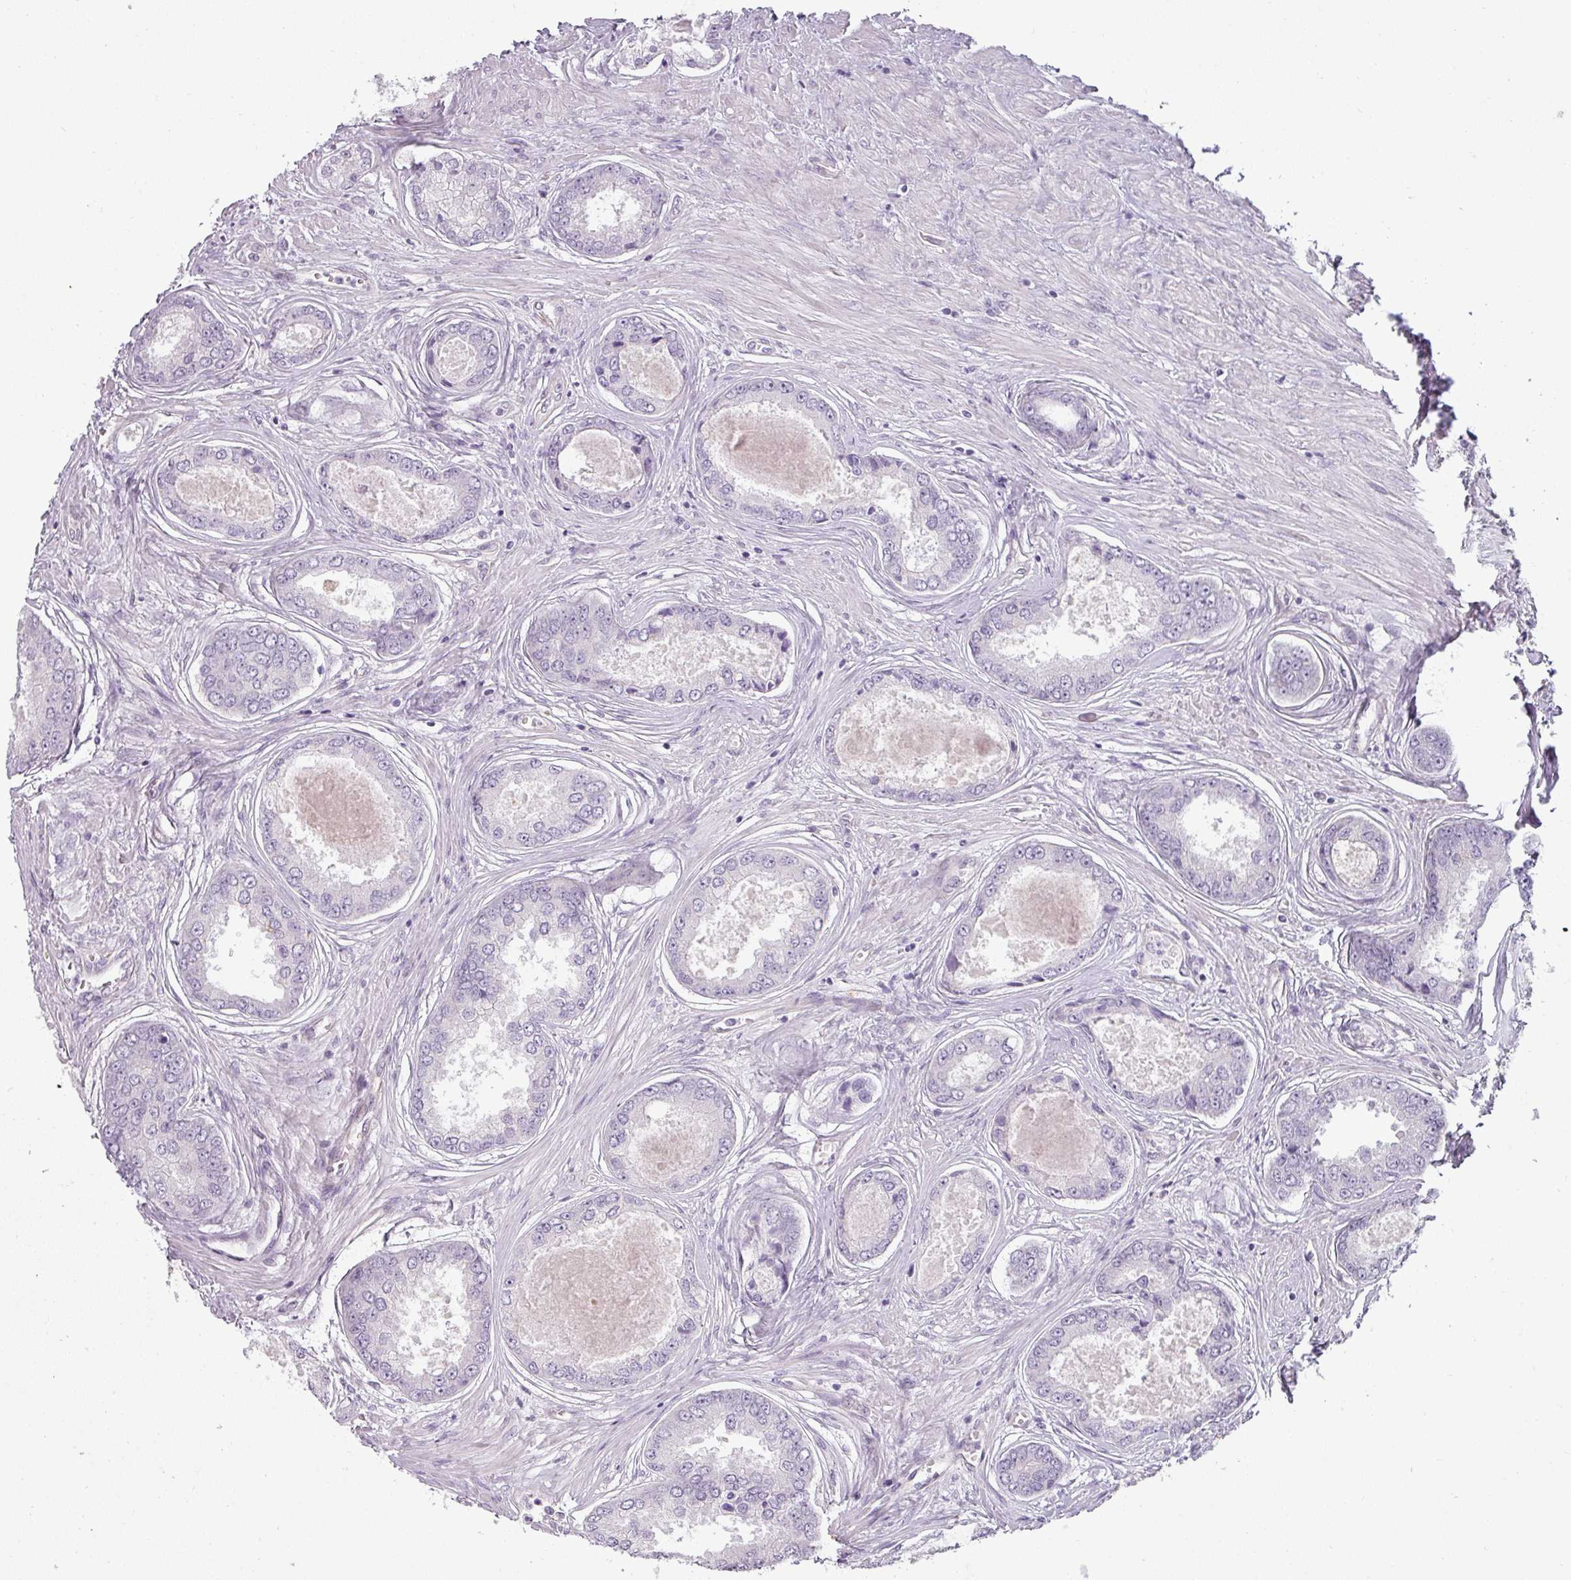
{"staining": {"intensity": "negative", "quantity": "none", "location": "none"}, "tissue": "prostate cancer", "cell_type": "Tumor cells", "image_type": "cancer", "snomed": [{"axis": "morphology", "description": "Adenocarcinoma, Low grade"}, {"axis": "topography", "description": "Prostate"}], "caption": "Image shows no significant protein positivity in tumor cells of adenocarcinoma (low-grade) (prostate). (Brightfield microscopy of DAB IHC at high magnification).", "gene": "ASB1", "patient": {"sex": "male", "age": 68}}